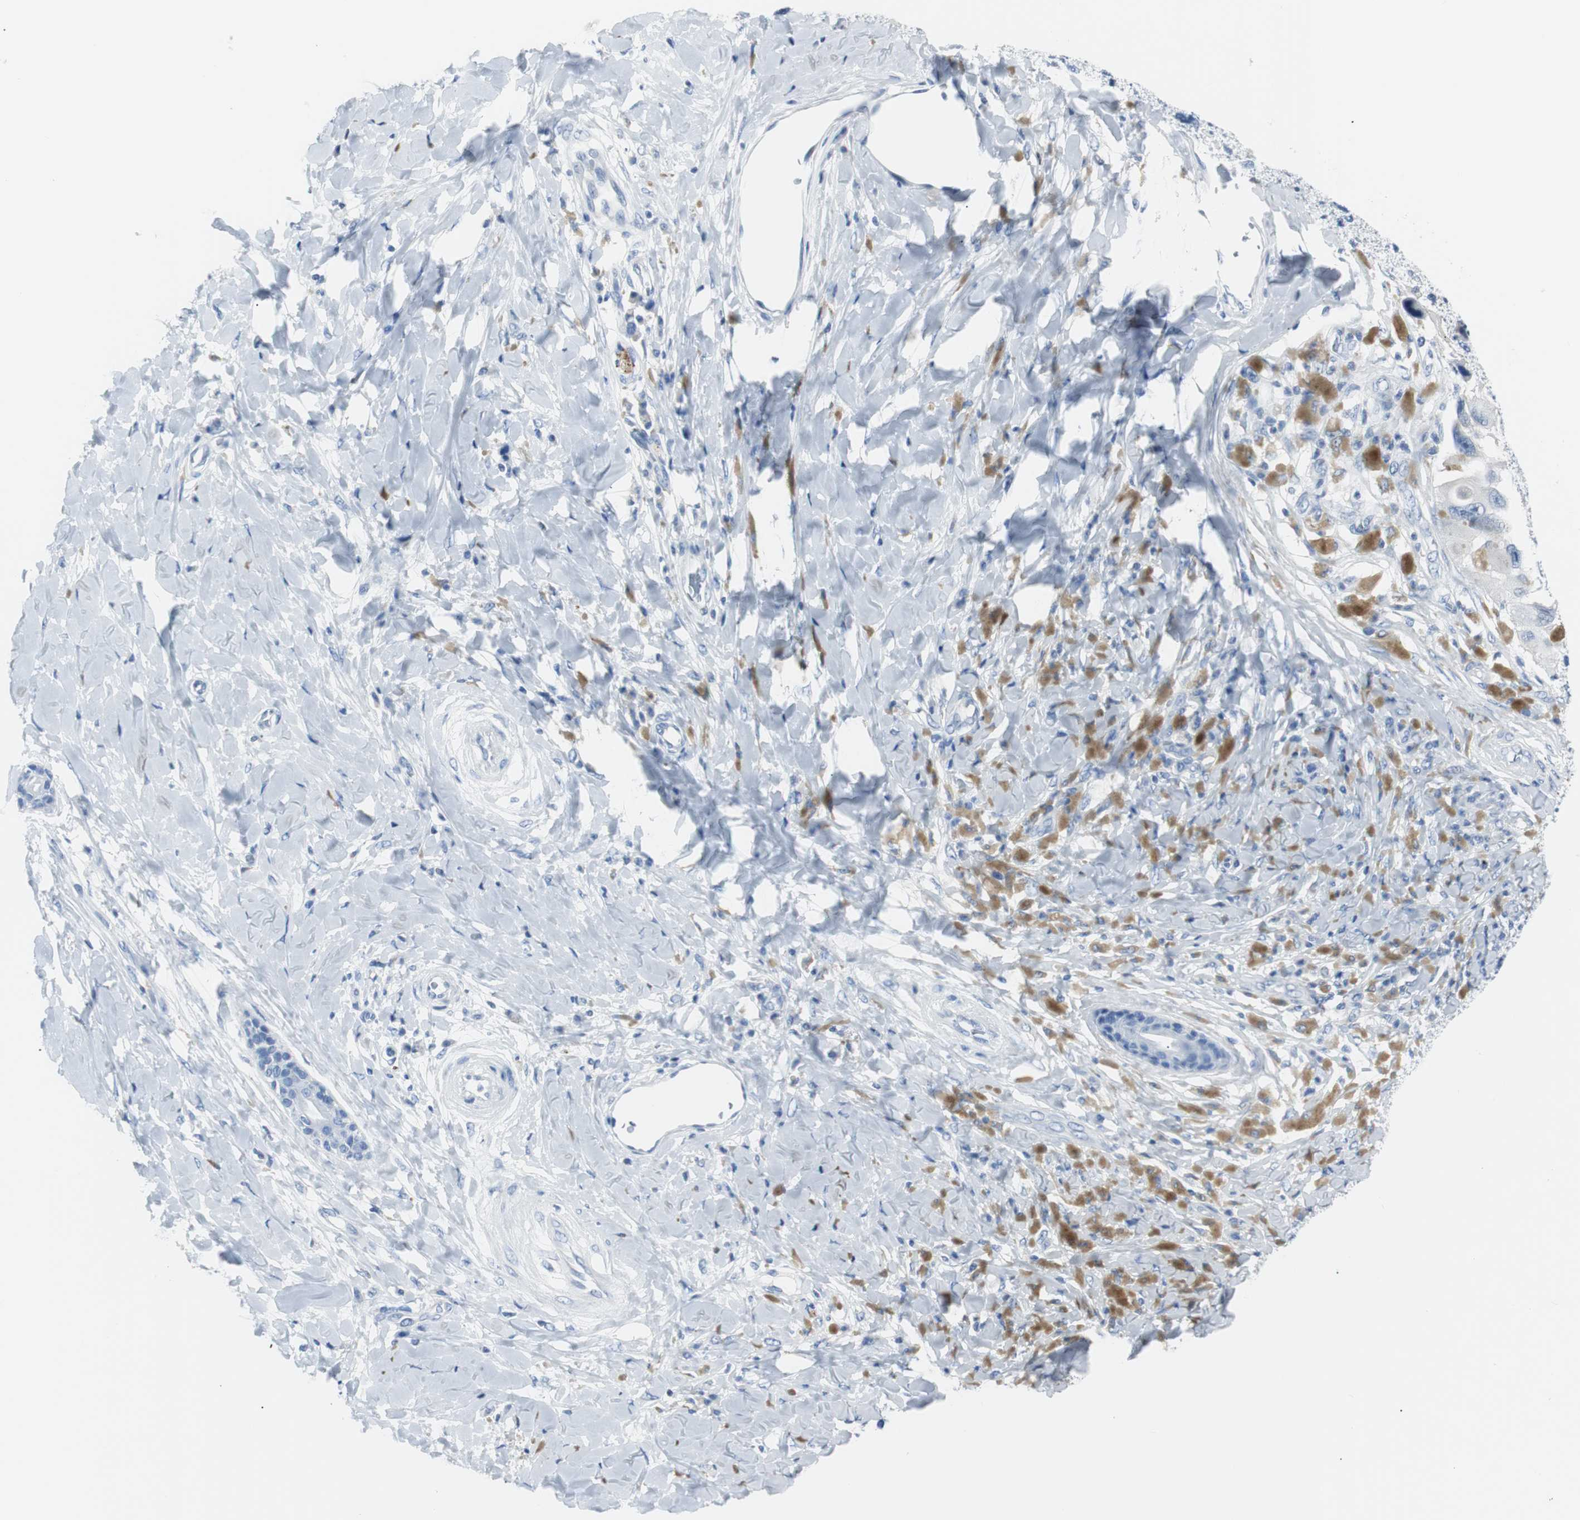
{"staining": {"intensity": "negative", "quantity": "none", "location": "none"}, "tissue": "melanoma", "cell_type": "Tumor cells", "image_type": "cancer", "snomed": [{"axis": "morphology", "description": "Malignant melanoma, NOS"}, {"axis": "topography", "description": "Skin"}], "caption": "Immunohistochemical staining of melanoma displays no significant positivity in tumor cells. The staining is performed using DAB brown chromogen with nuclei counter-stained in using hematoxylin.", "gene": "GAP43", "patient": {"sex": "female", "age": 73}}